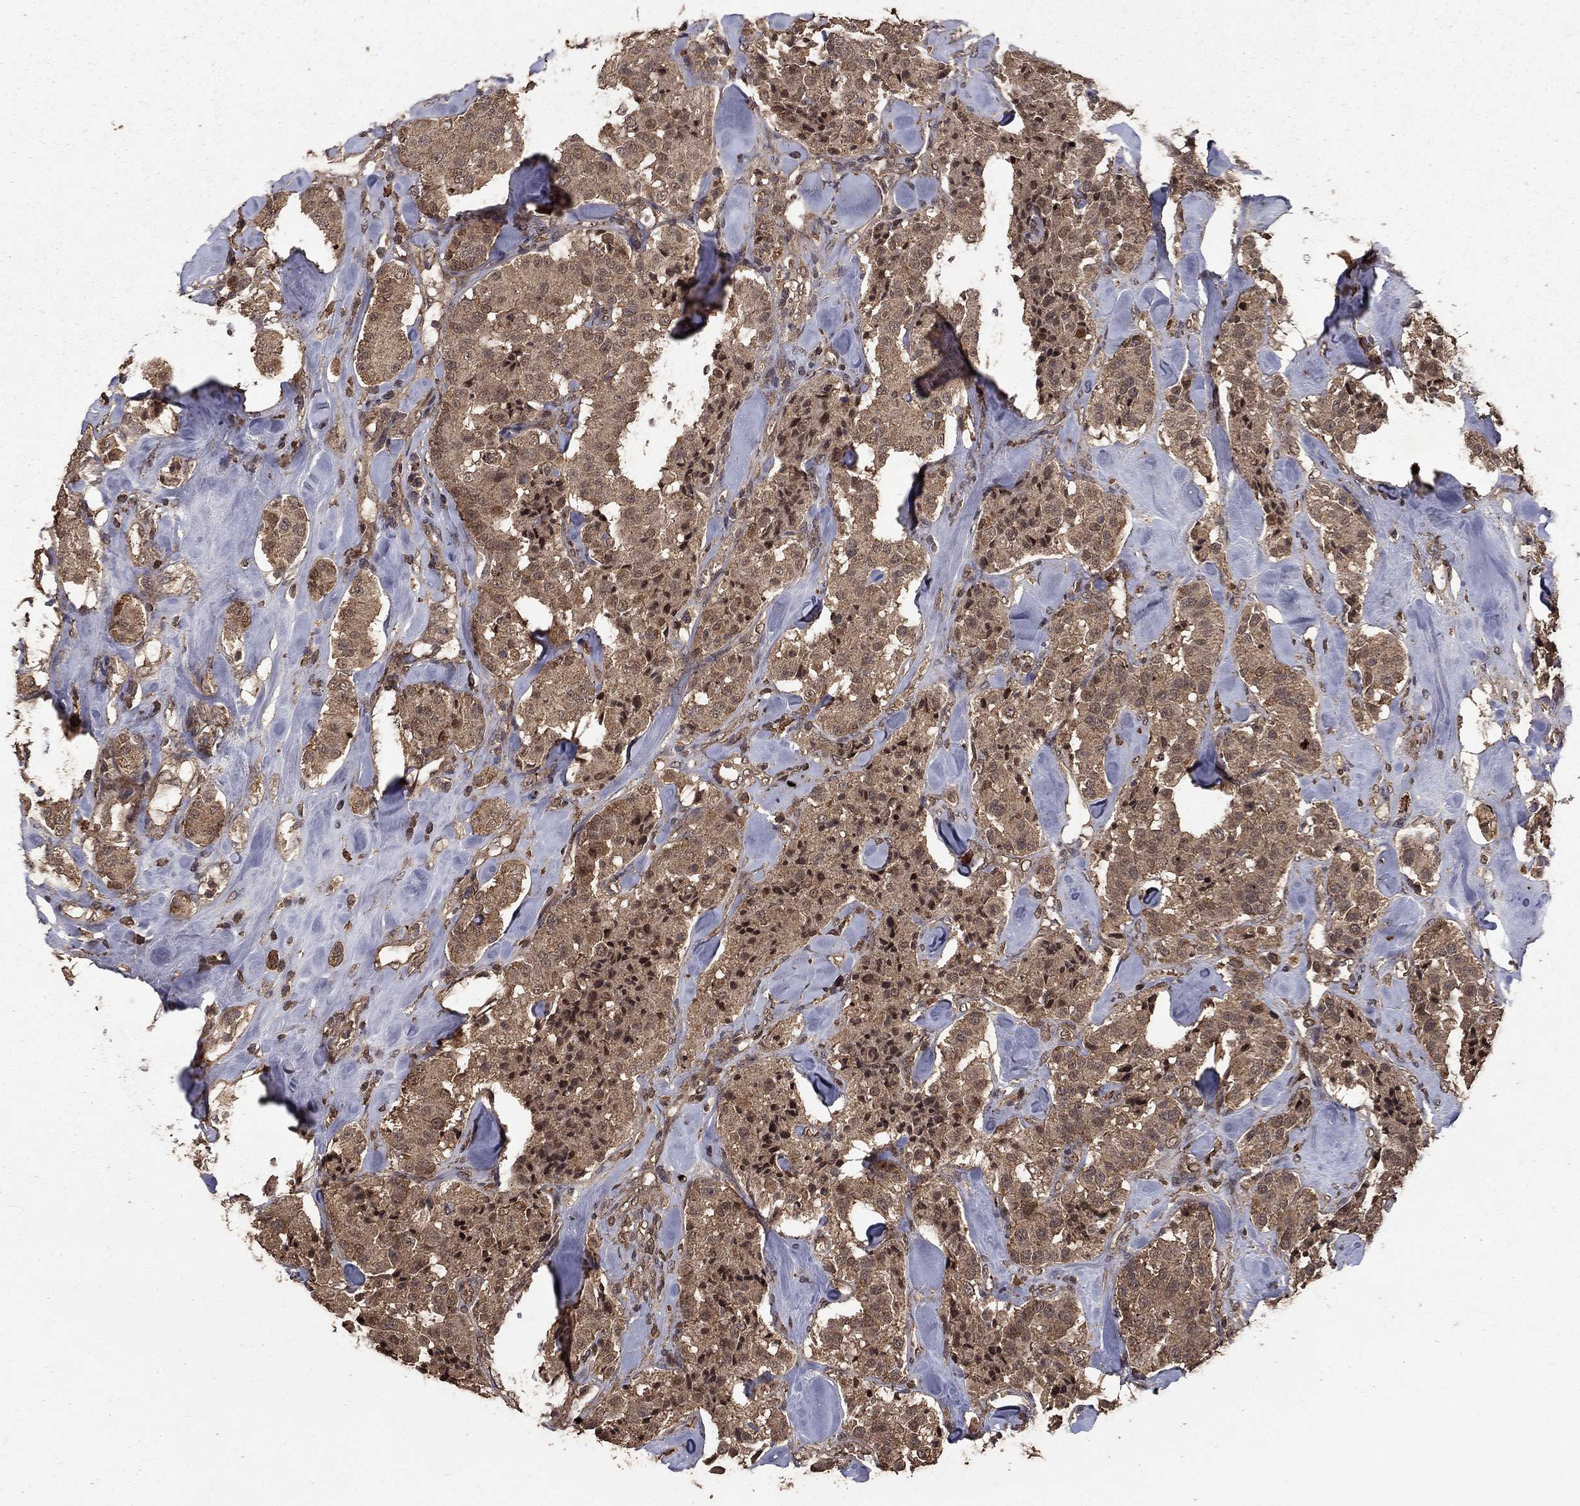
{"staining": {"intensity": "weak", "quantity": ">75%", "location": "cytoplasmic/membranous"}, "tissue": "carcinoid", "cell_type": "Tumor cells", "image_type": "cancer", "snomed": [{"axis": "morphology", "description": "Carcinoid, malignant, NOS"}, {"axis": "topography", "description": "Pancreas"}], "caption": "Immunohistochemistry (DAB (3,3'-diaminobenzidine)) staining of human carcinoid (malignant) shows weak cytoplasmic/membranous protein staining in approximately >75% of tumor cells. (DAB = brown stain, brightfield microscopy at high magnification).", "gene": "PRDM1", "patient": {"sex": "male", "age": 41}}